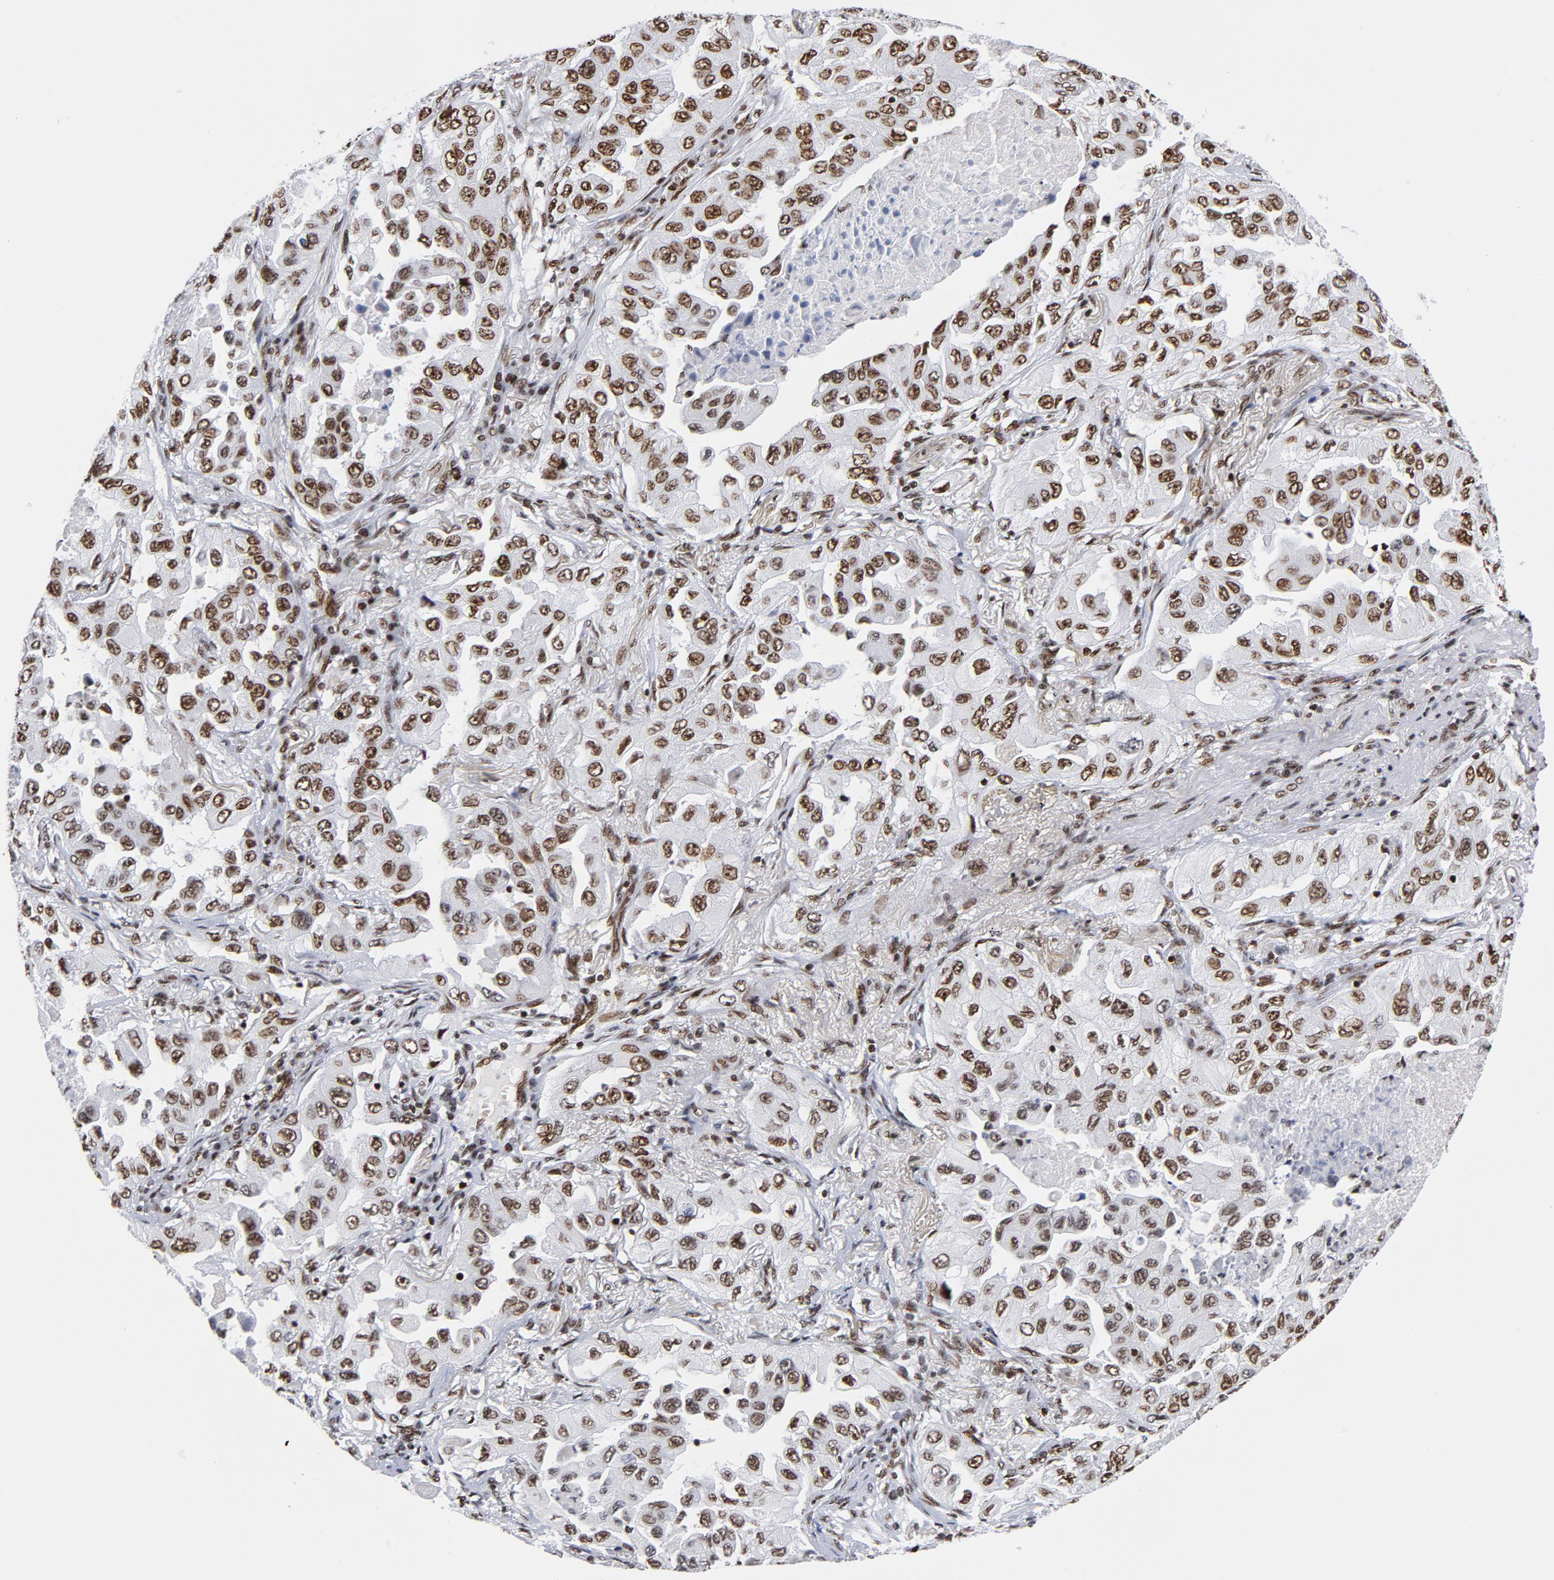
{"staining": {"intensity": "moderate", "quantity": "25%-75%", "location": "cytoplasmic/membranous,nuclear"}, "tissue": "lung cancer", "cell_type": "Tumor cells", "image_type": "cancer", "snomed": [{"axis": "morphology", "description": "Adenocarcinoma, NOS"}, {"axis": "topography", "description": "Lung"}], "caption": "Tumor cells display medium levels of moderate cytoplasmic/membranous and nuclear staining in about 25%-75% of cells in human lung cancer (adenocarcinoma).", "gene": "TOP2B", "patient": {"sex": "female", "age": 65}}